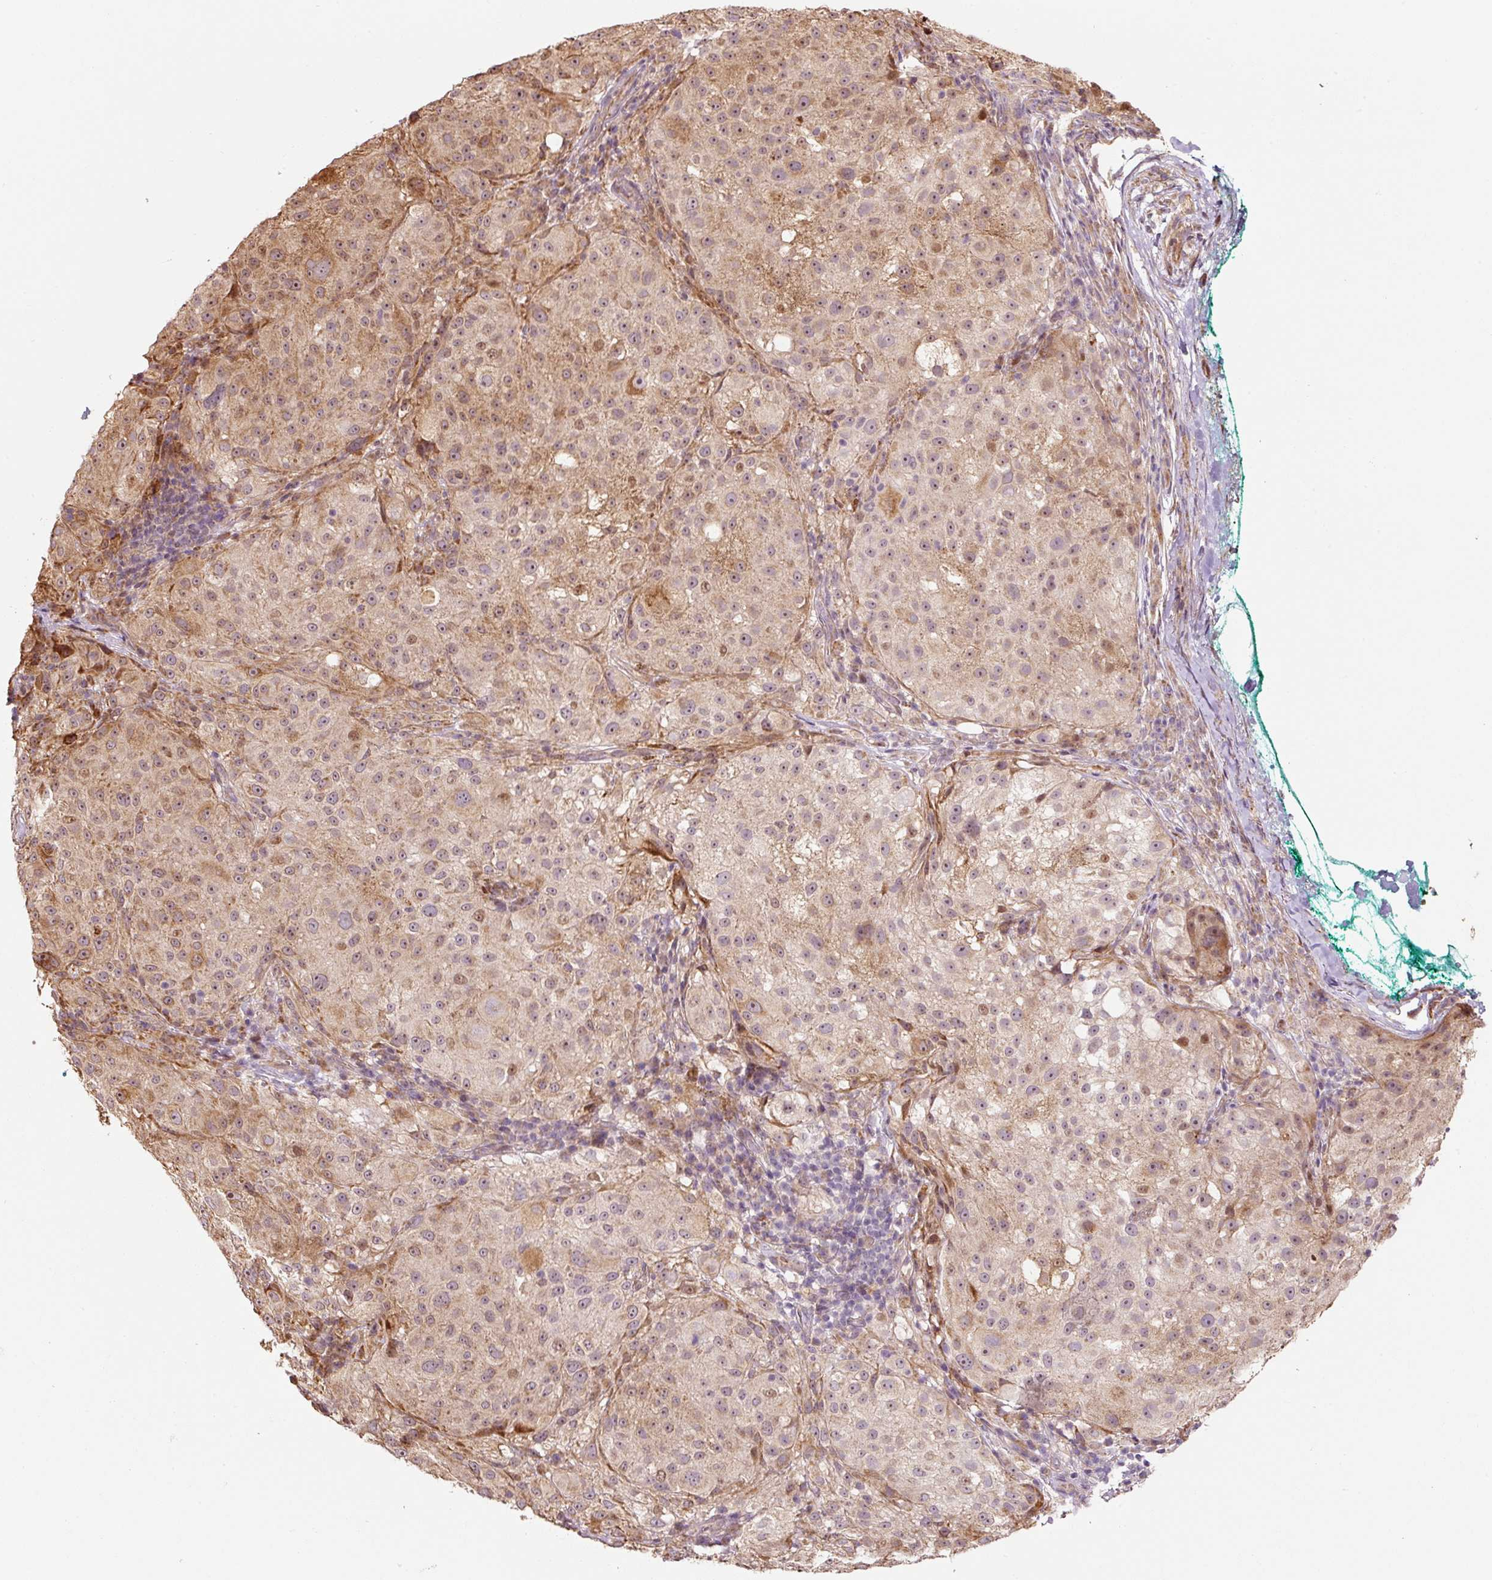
{"staining": {"intensity": "weak", "quantity": "25%-75%", "location": "cytoplasmic/membranous"}, "tissue": "melanoma", "cell_type": "Tumor cells", "image_type": "cancer", "snomed": [{"axis": "morphology", "description": "Necrosis, NOS"}, {"axis": "morphology", "description": "Malignant melanoma, NOS"}, {"axis": "topography", "description": "Skin"}], "caption": "DAB immunohistochemical staining of human malignant melanoma shows weak cytoplasmic/membranous protein staining in about 25%-75% of tumor cells.", "gene": "ETF1", "patient": {"sex": "female", "age": 87}}